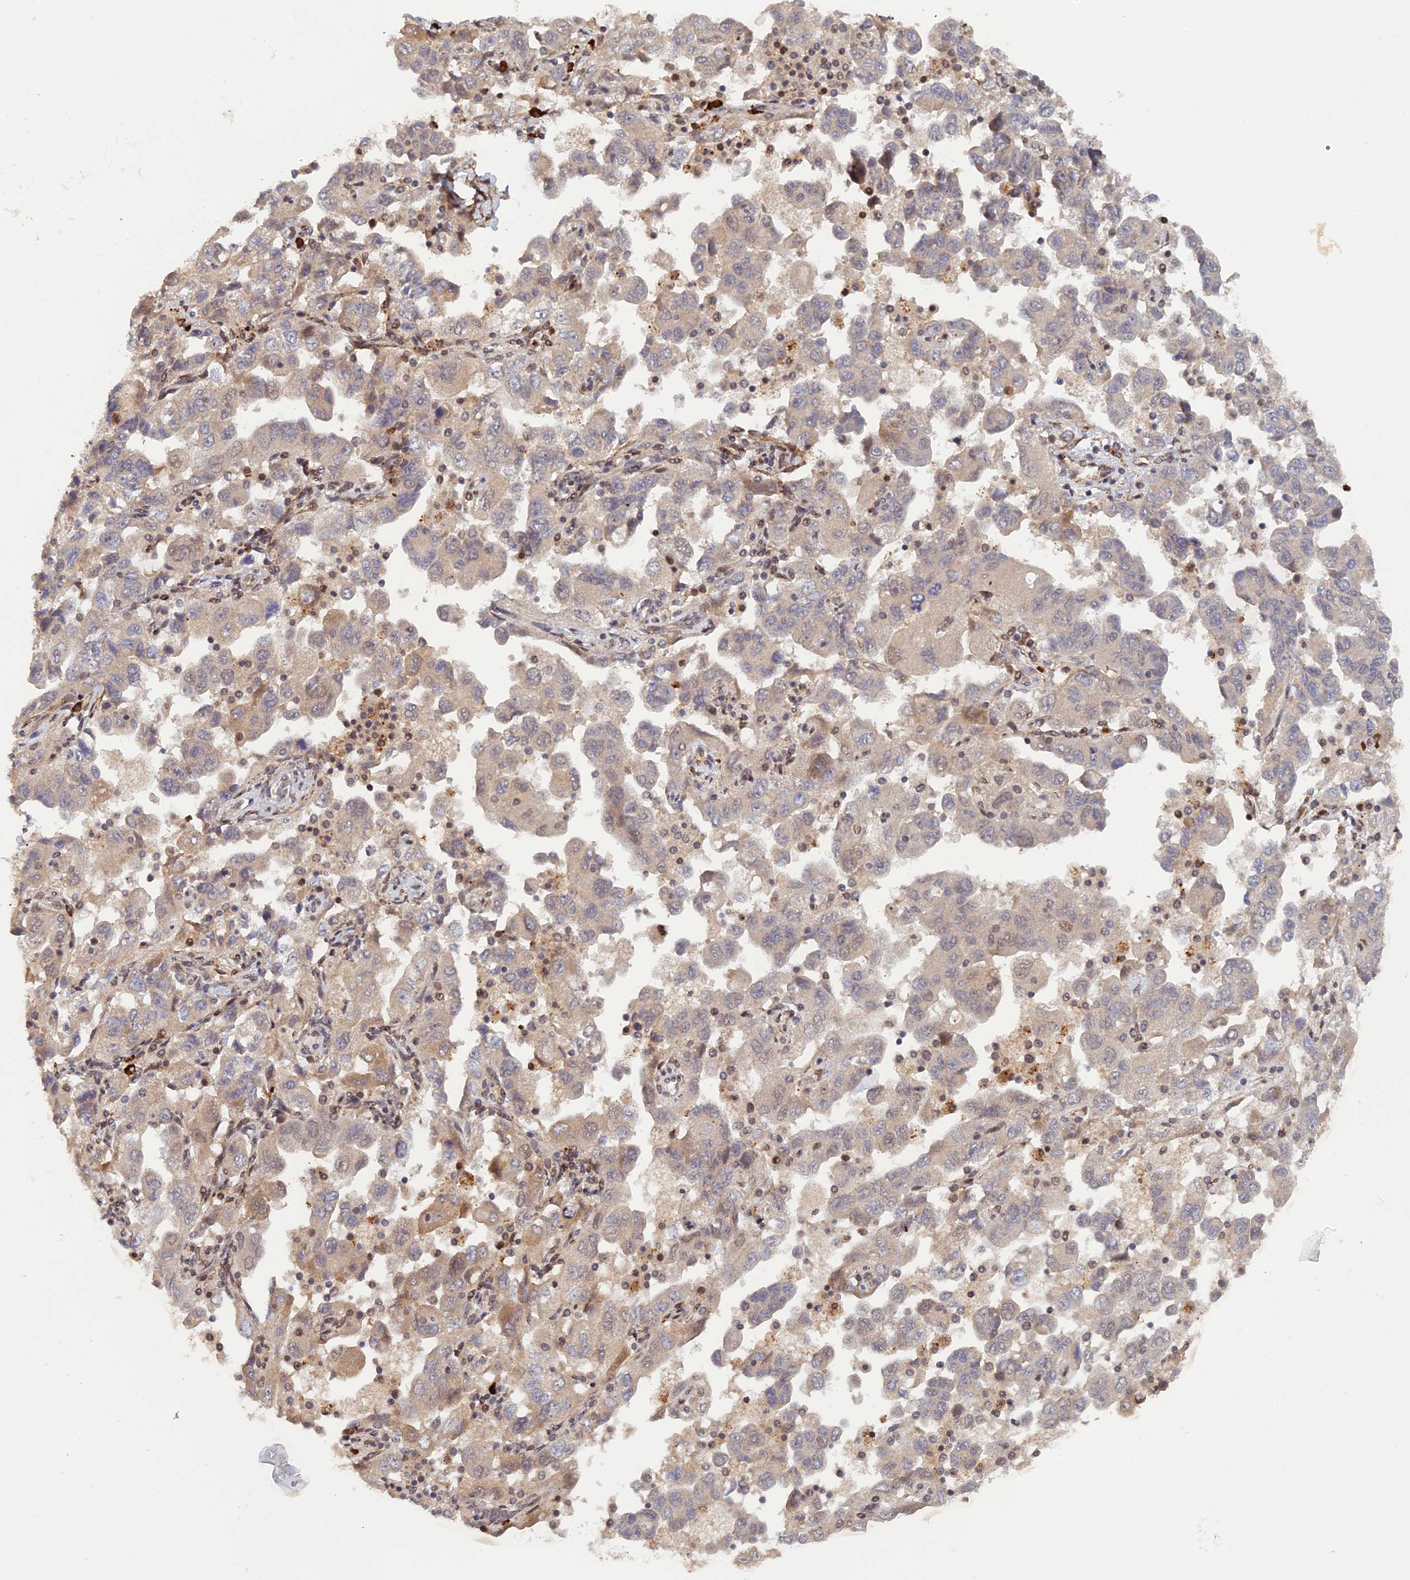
{"staining": {"intensity": "negative", "quantity": "none", "location": "none"}, "tissue": "ovarian cancer", "cell_type": "Tumor cells", "image_type": "cancer", "snomed": [{"axis": "morphology", "description": "Carcinoma, NOS"}, {"axis": "morphology", "description": "Cystadenocarcinoma, serous, NOS"}, {"axis": "topography", "description": "Ovary"}], "caption": "This is a photomicrograph of immunohistochemistry staining of carcinoma (ovarian), which shows no positivity in tumor cells.", "gene": "ZNF565", "patient": {"sex": "female", "age": 69}}